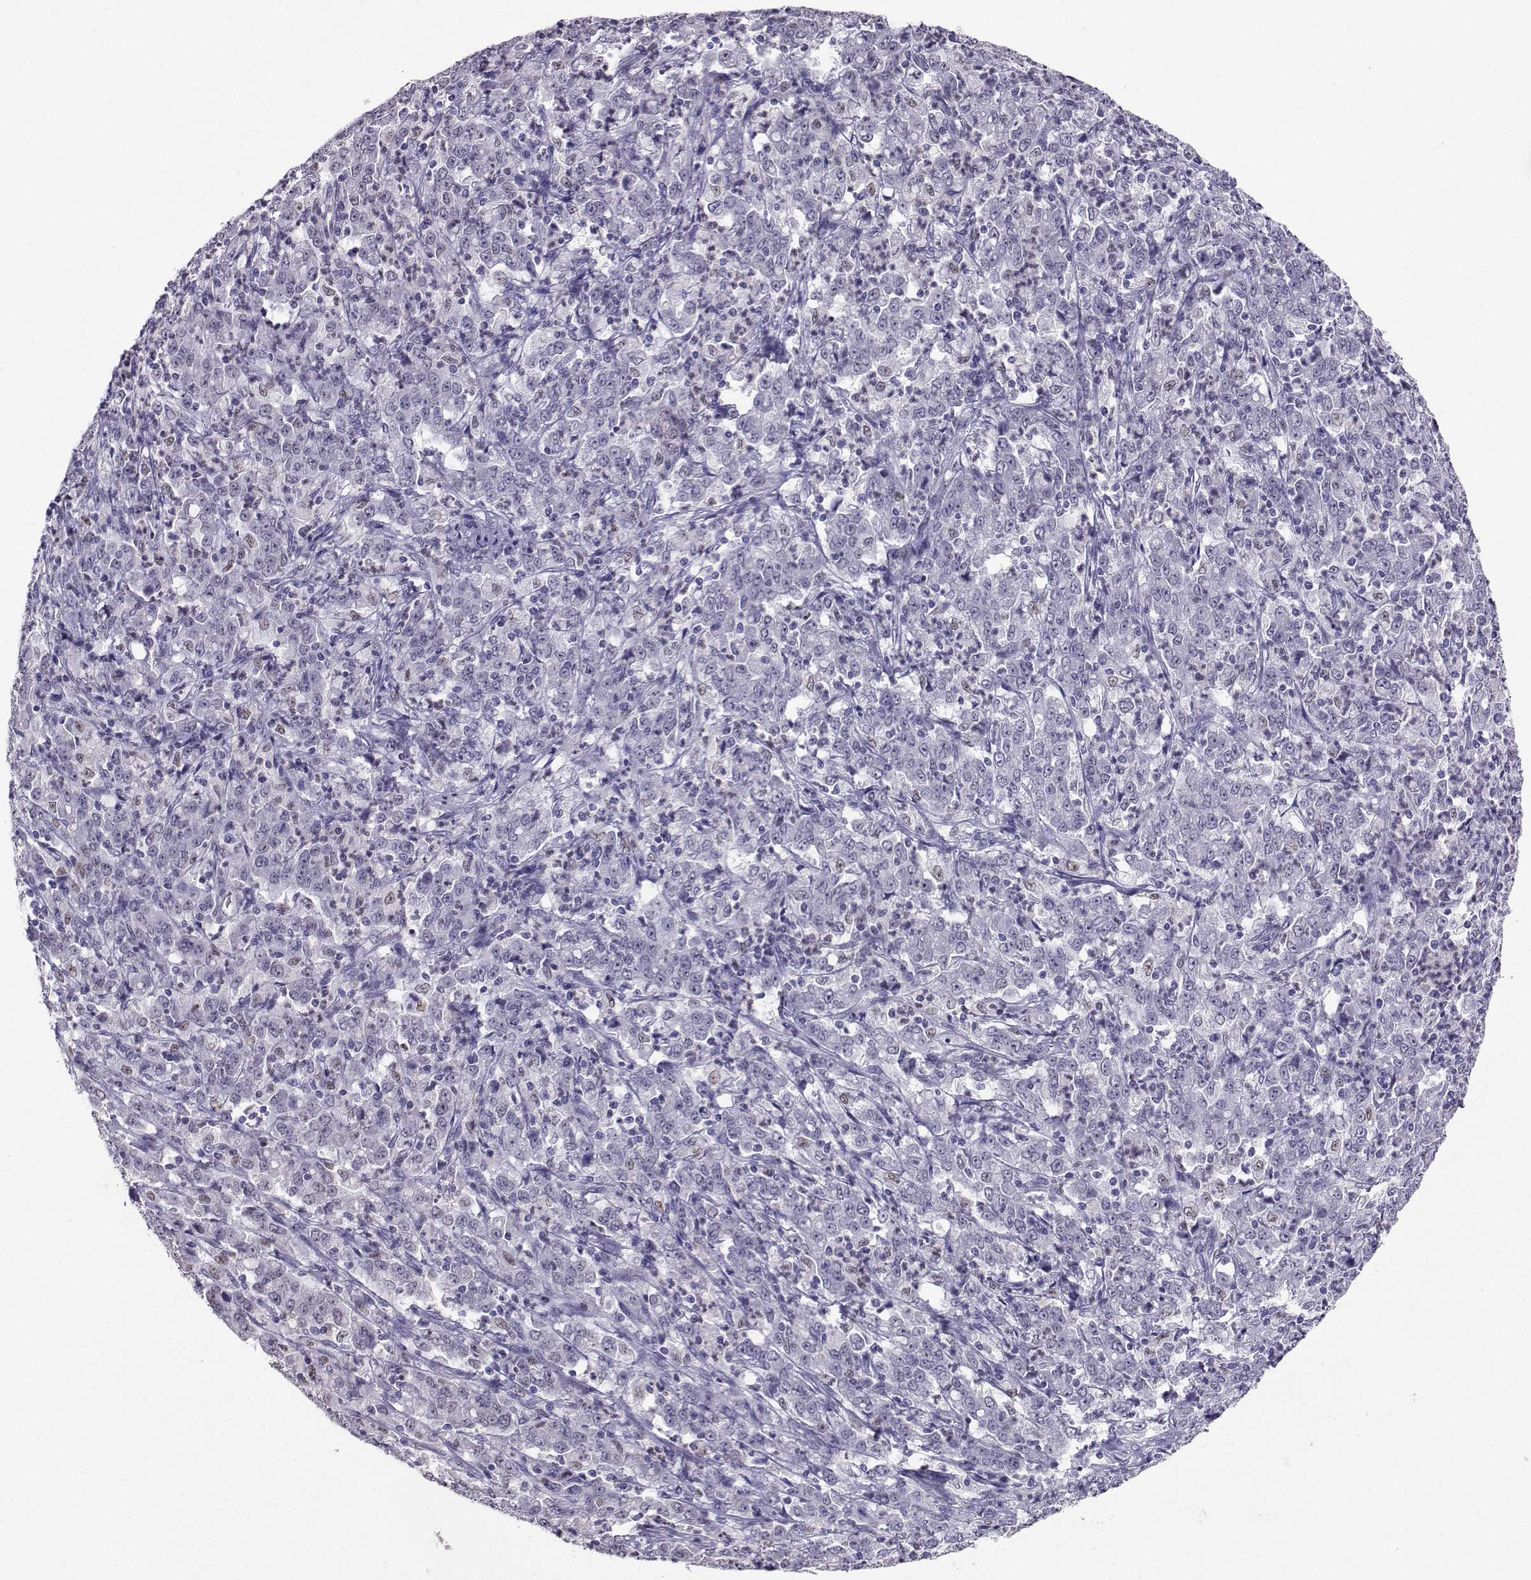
{"staining": {"intensity": "negative", "quantity": "none", "location": "none"}, "tissue": "stomach cancer", "cell_type": "Tumor cells", "image_type": "cancer", "snomed": [{"axis": "morphology", "description": "Adenocarcinoma, NOS"}, {"axis": "topography", "description": "Stomach, lower"}], "caption": "Adenocarcinoma (stomach) stained for a protein using IHC reveals no staining tumor cells.", "gene": "TEDC2", "patient": {"sex": "female", "age": 71}}